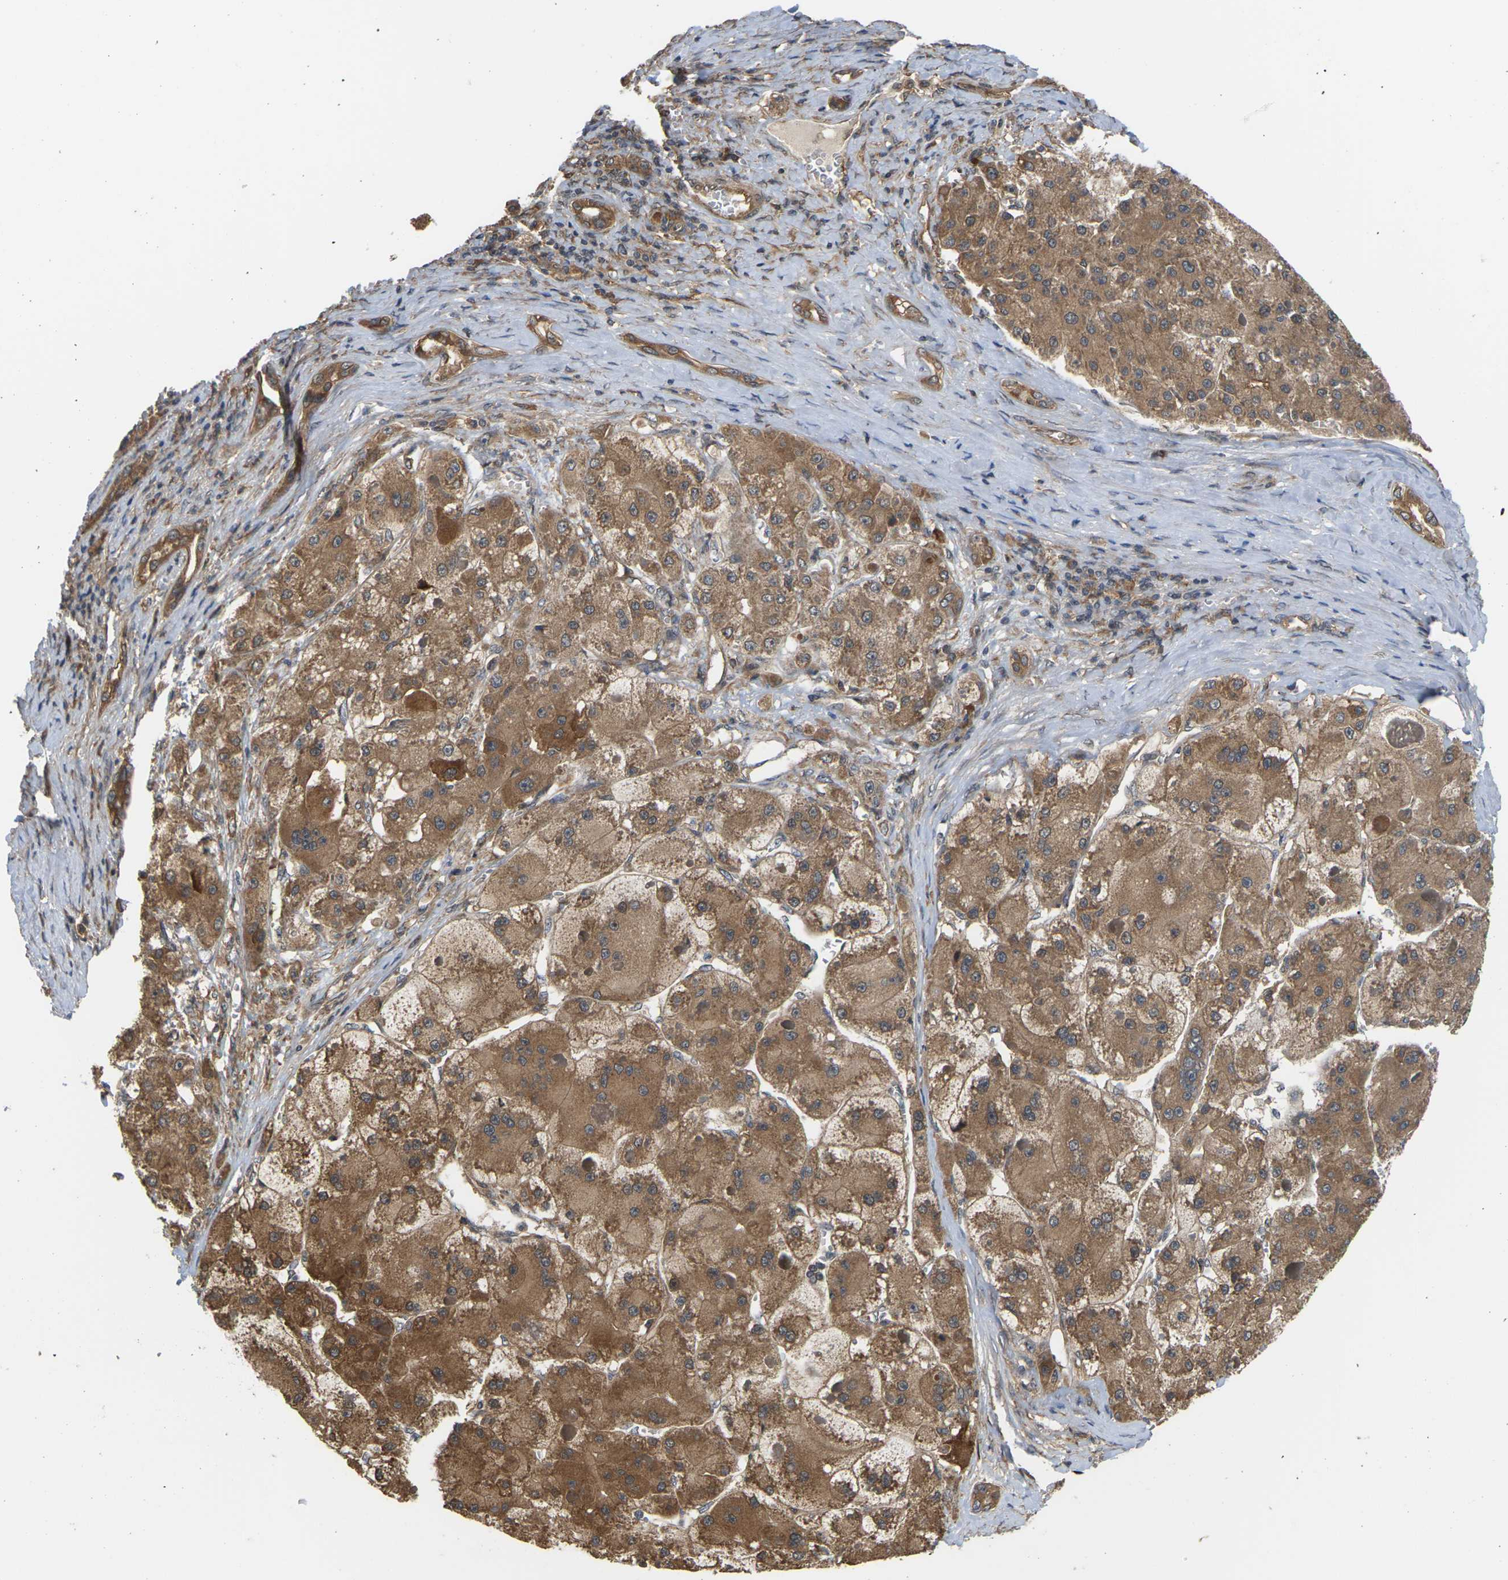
{"staining": {"intensity": "moderate", "quantity": ">75%", "location": "cytoplasmic/membranous"}, "tissue": "liver cancer", "cell_type": "Tumor cells", "image_type": "cancer", "snomed": [{"axis": "morphology", "description": "Carcinoma, Hepatocellular, NOS"}, {"axis": "topography", "description": "Liver"}], "caption": "Immunohistochemical staining of human hepatocellular carcinoma (liver) displays moderate cytoplasmic/membranous protein staining in about >75% of tumor cells. (DAB = brown stain, brightfield microscopy at high magnification).", "gene": "NRAS", "patient": {"sex": "female", "age": 73}}